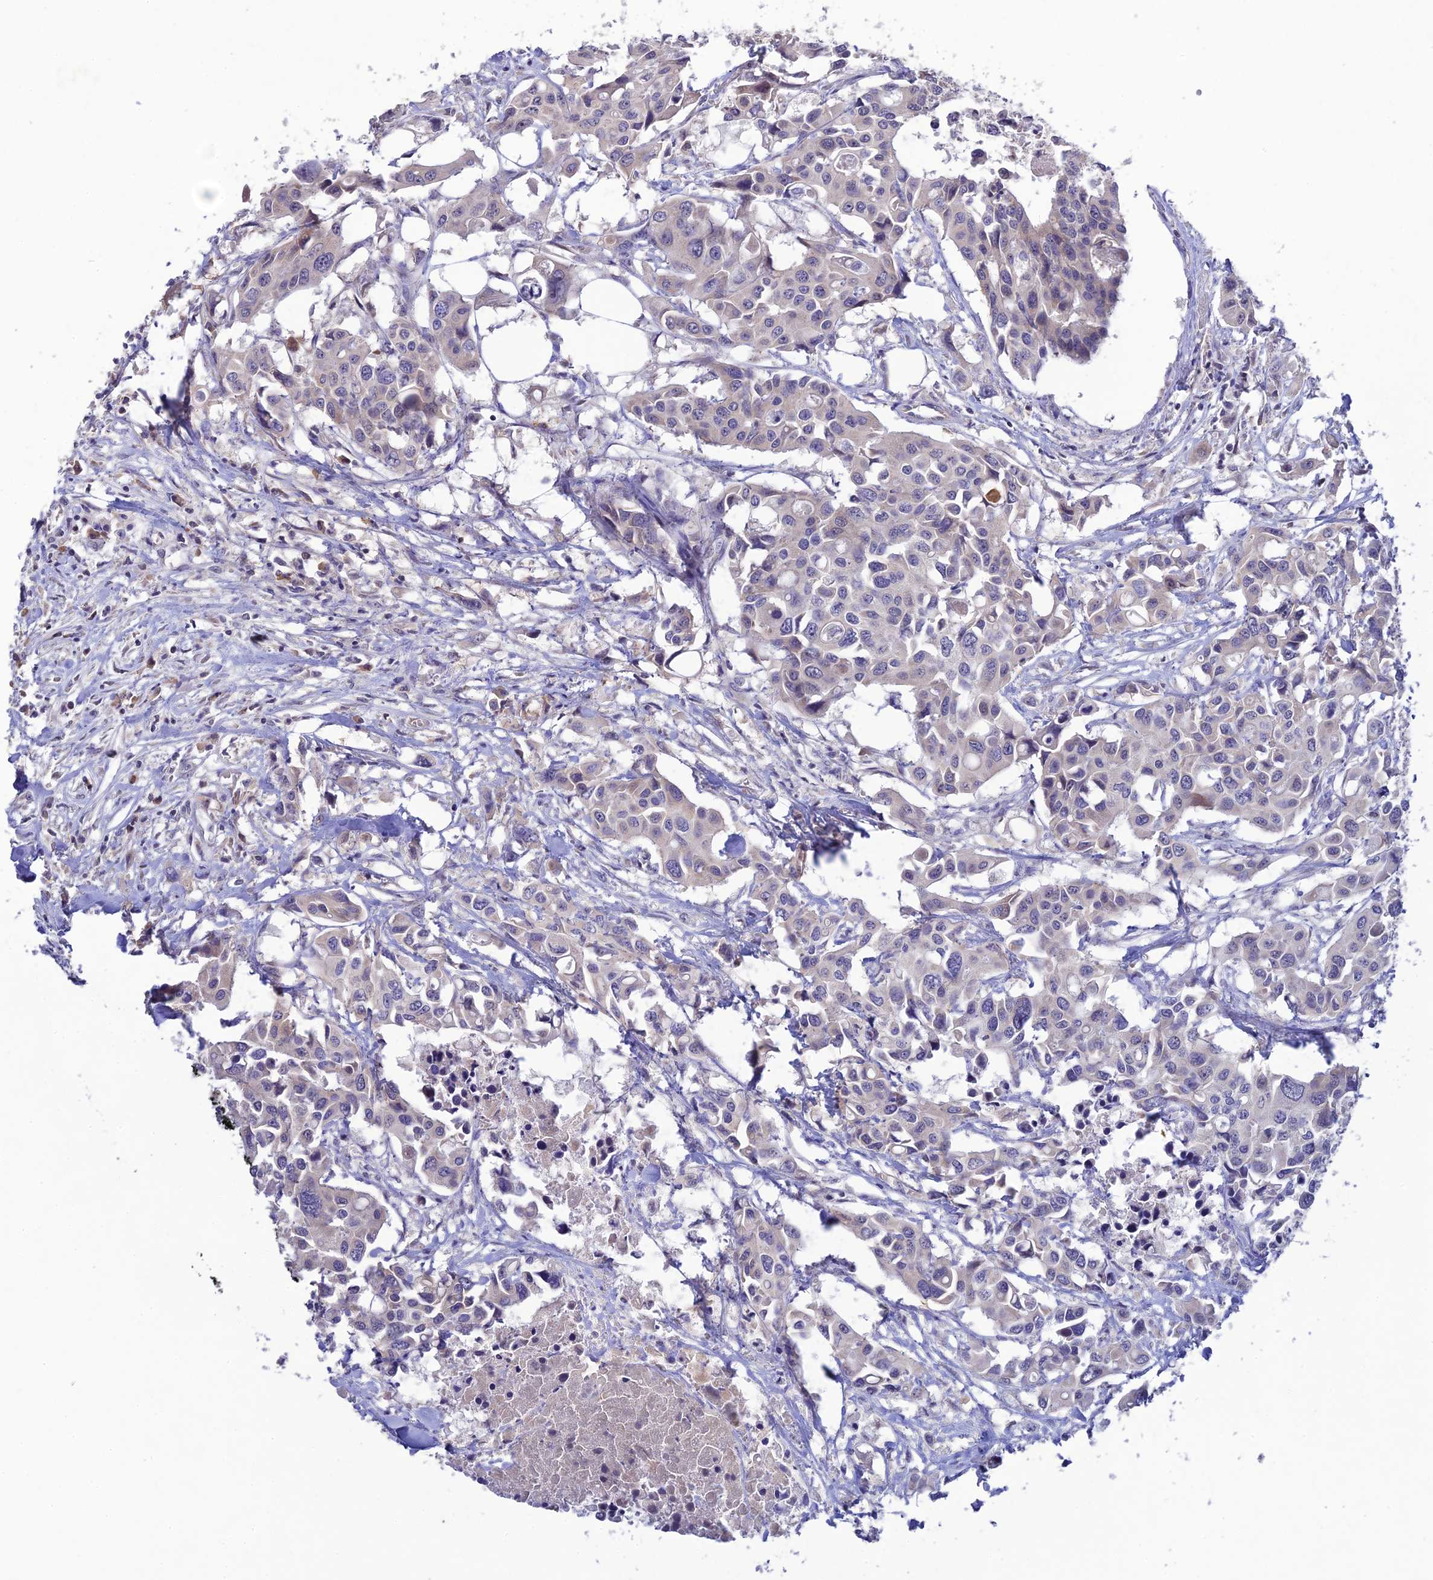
{"staining": {"intensity": "negative", "quantity": "none", "location": "none"}, "tissue": "colorectal cancer", "cell_type": "Tumor cells", "image_type": "cancer", "snomed": [{"axis": "morphology", "description": "Adenocarcinoma, NOS"}, {"axis": "topography", "description": "Colon"}], "caption": "This is an IHC photomicrograph of colorectal cancer. There is no staining in tumor cells.", "gene": "CHST5", "patient": {"sex": "male", "age": 77}}